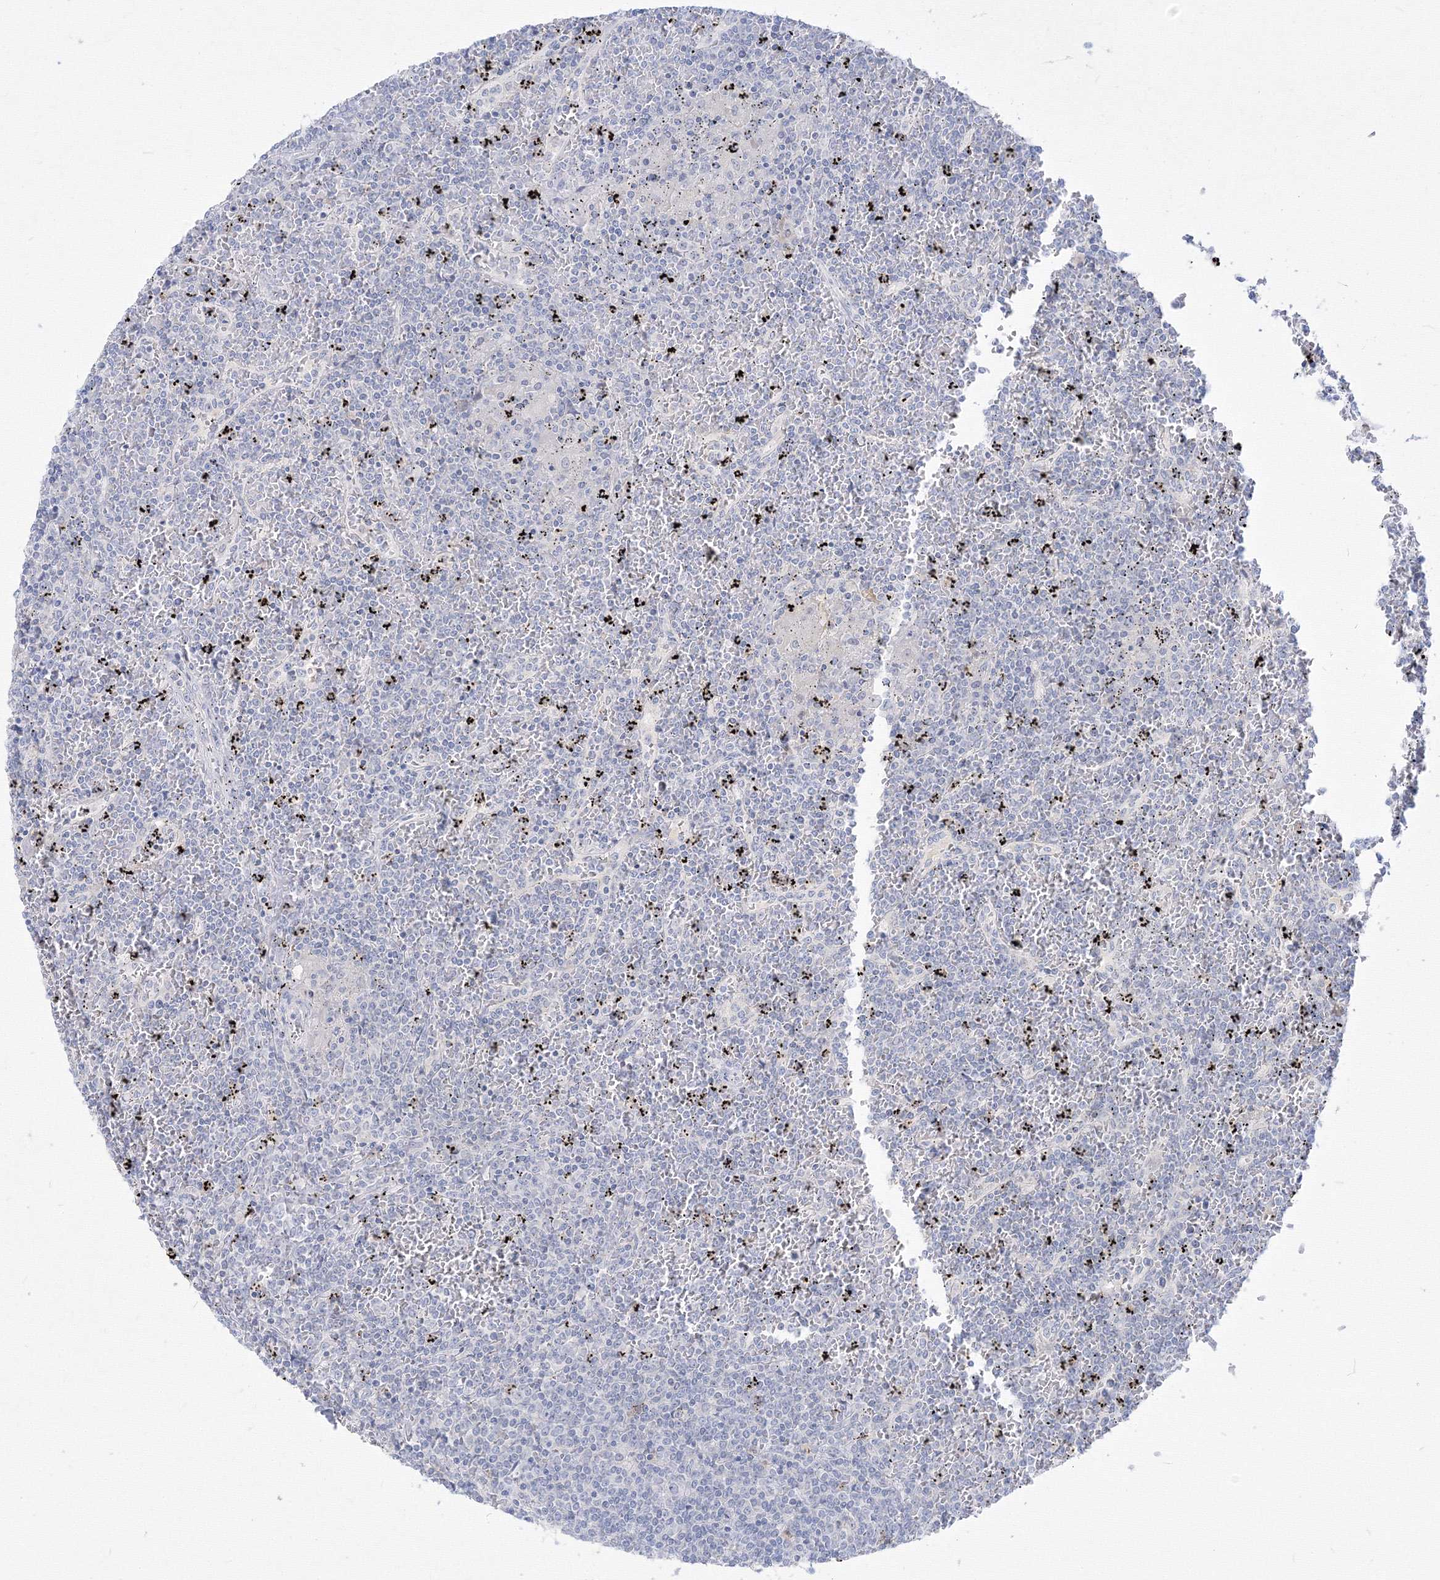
{"staining": {"intensity": "negative", "quantity": "none", "location": "none"}, "tissue": "lymphoma", "cell_type": "Tumor cells", "image_type": "cancer", "snomed": [{"axis": "morphology", "description": "Malignant lymphoma, non-Hodgkin's type, Low grade"}, {"axis": "topography", "description": "Spleen"}], "caption": "Immunohistochemistry of human low-grade malignant lymphoma, non-Hodgkin's type demonstrates no positivity in tumor cells.", "gene": "FBXL8", "patient": {"sex": "female", "age": 19}}